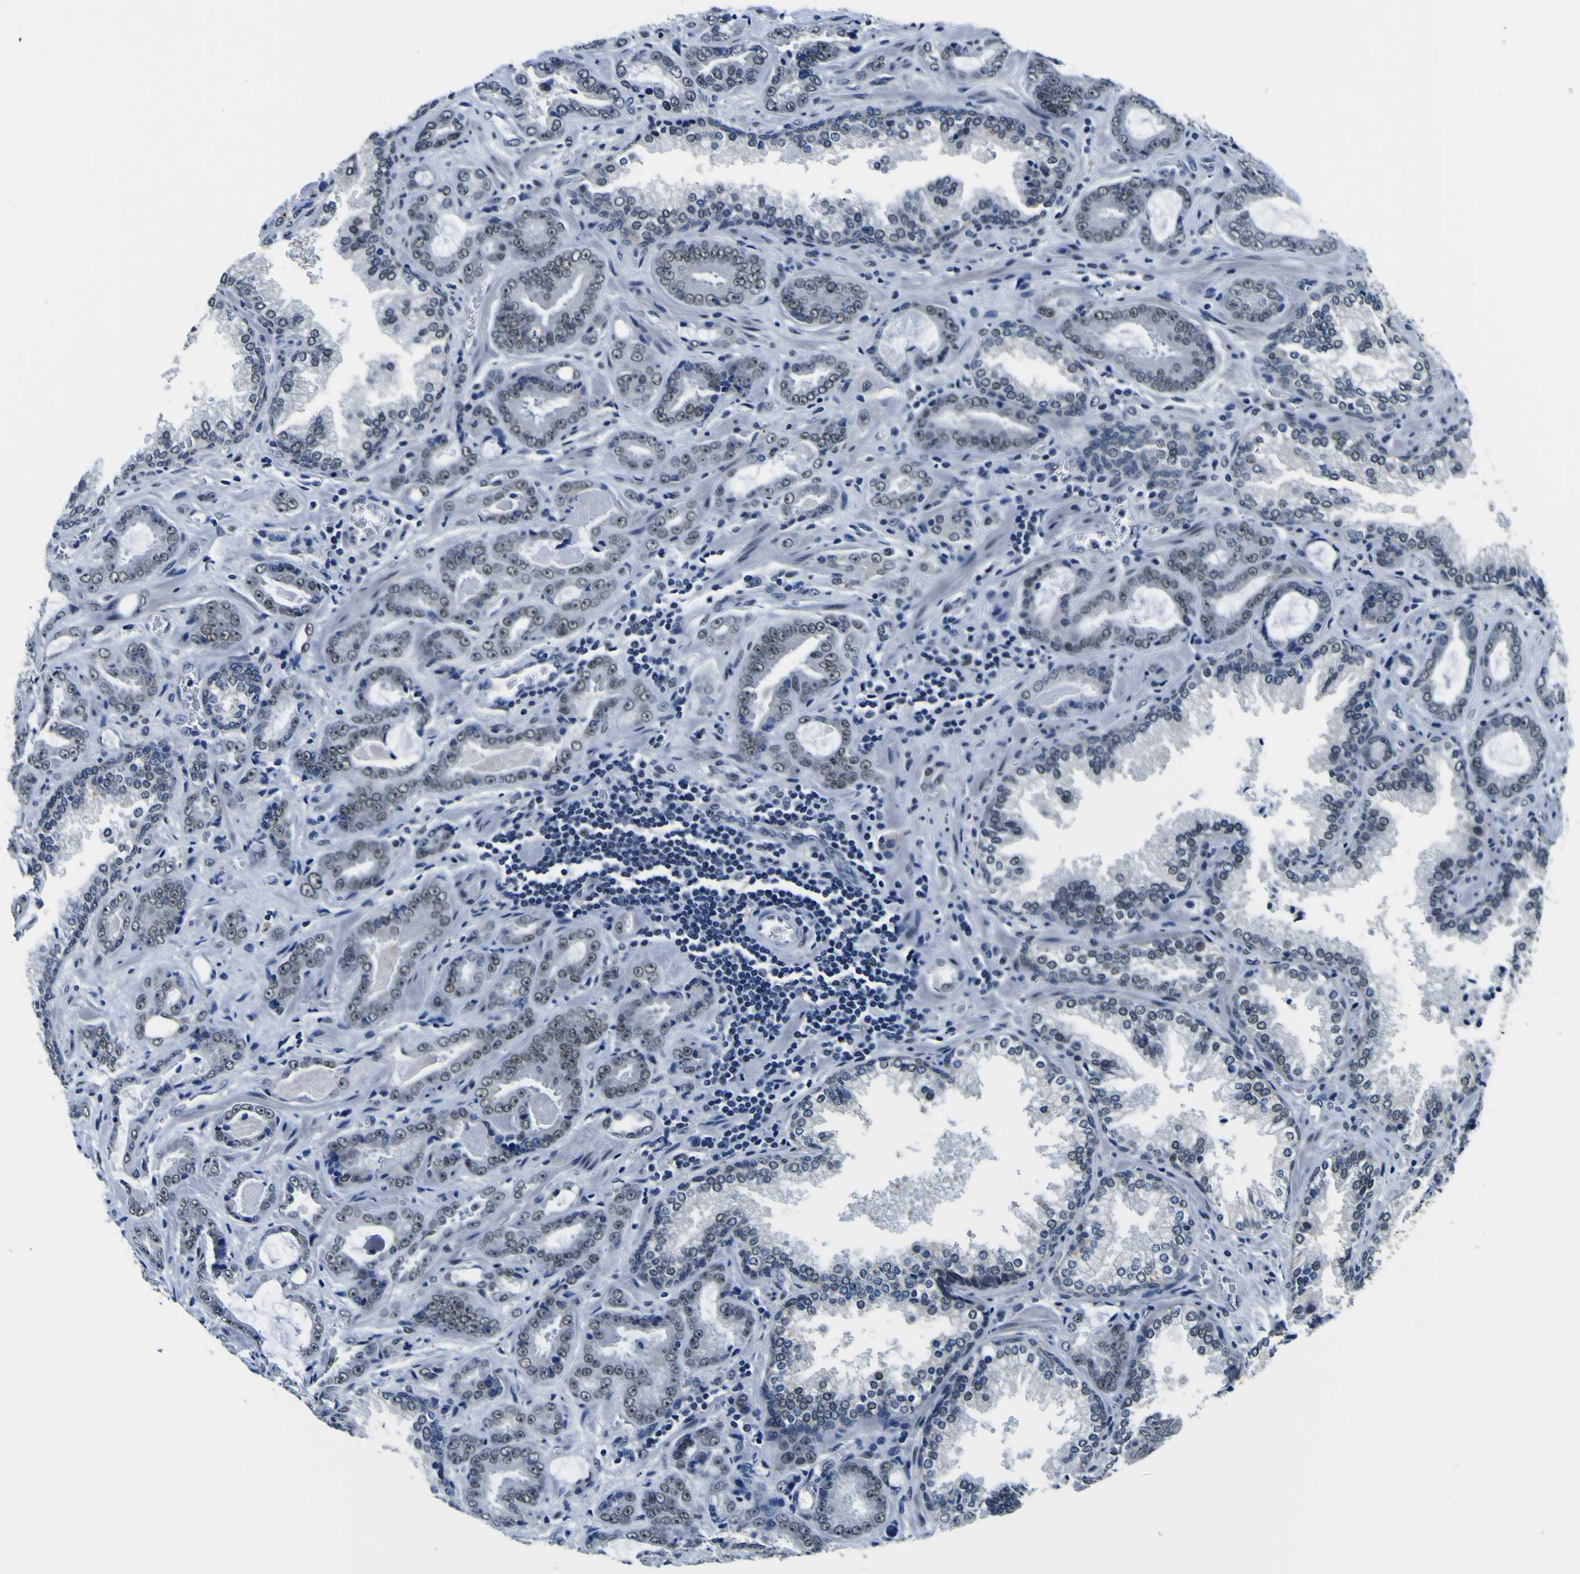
{"staining": {"intensity": "weak", "quantity": "<25%", "location": "nuclear"}, "tissue": "prostate cancer", "cell_type": "Tumor cells", "image_type": "cancer", "snomed": [{"axis": "morphology", "description": "Adenocarcinoma, Low grade"}, {"axis": "topography", "description": "Prostate"}], "caption": "Immunohistochemistry (IHC) of human adenocarcinoma (low-grade) (prostate) displays no staining in tumor cells. (DAB (3,3'-diaminobenzidine) immunohistochemistry (IHC) with hematoxylin counter stain).", "gene": "CUL4B", "patient": {"sex": "male", "age": 60}}